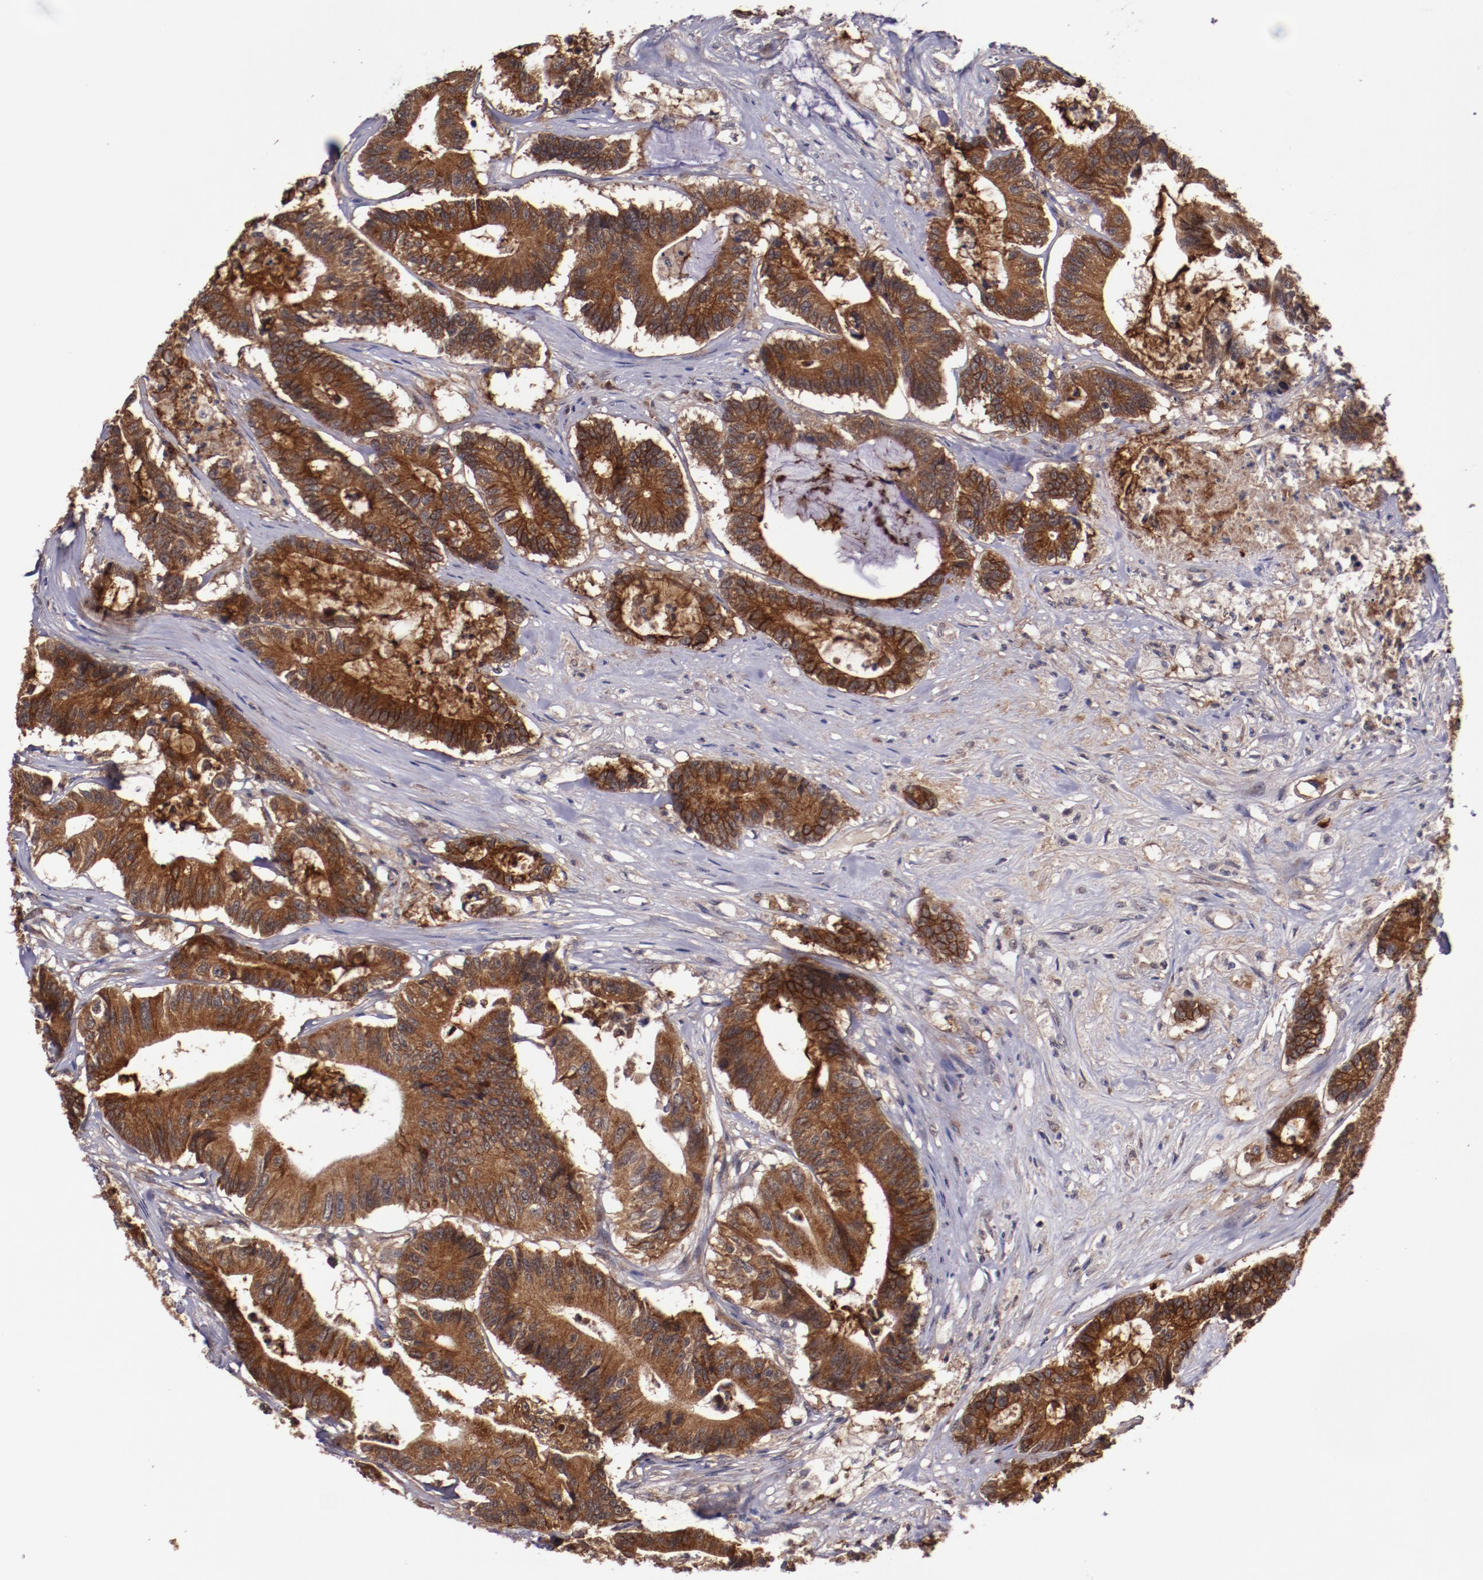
{"staining": {"intensity": "strong", "quantity": ">75%", "location": "cytoplasmic/membranous"}, "tissue": "colorectal cancer", "cell_type": "Tumor cells", "image_type": "cancer", "snomed": [{"axis": "morphology", "description": "Adenocarcinoma, NOS"}, {"axis": "topography", "description": "Colon"}], "caption": "Protein positivity by IHC displays strong cytoplasmic/membranous positivity in about >75% of tumor cells in adenocarcinoma (colorectal).", "gene": "FTSJ1", "patient": {"sex": "female", "age": 84}}